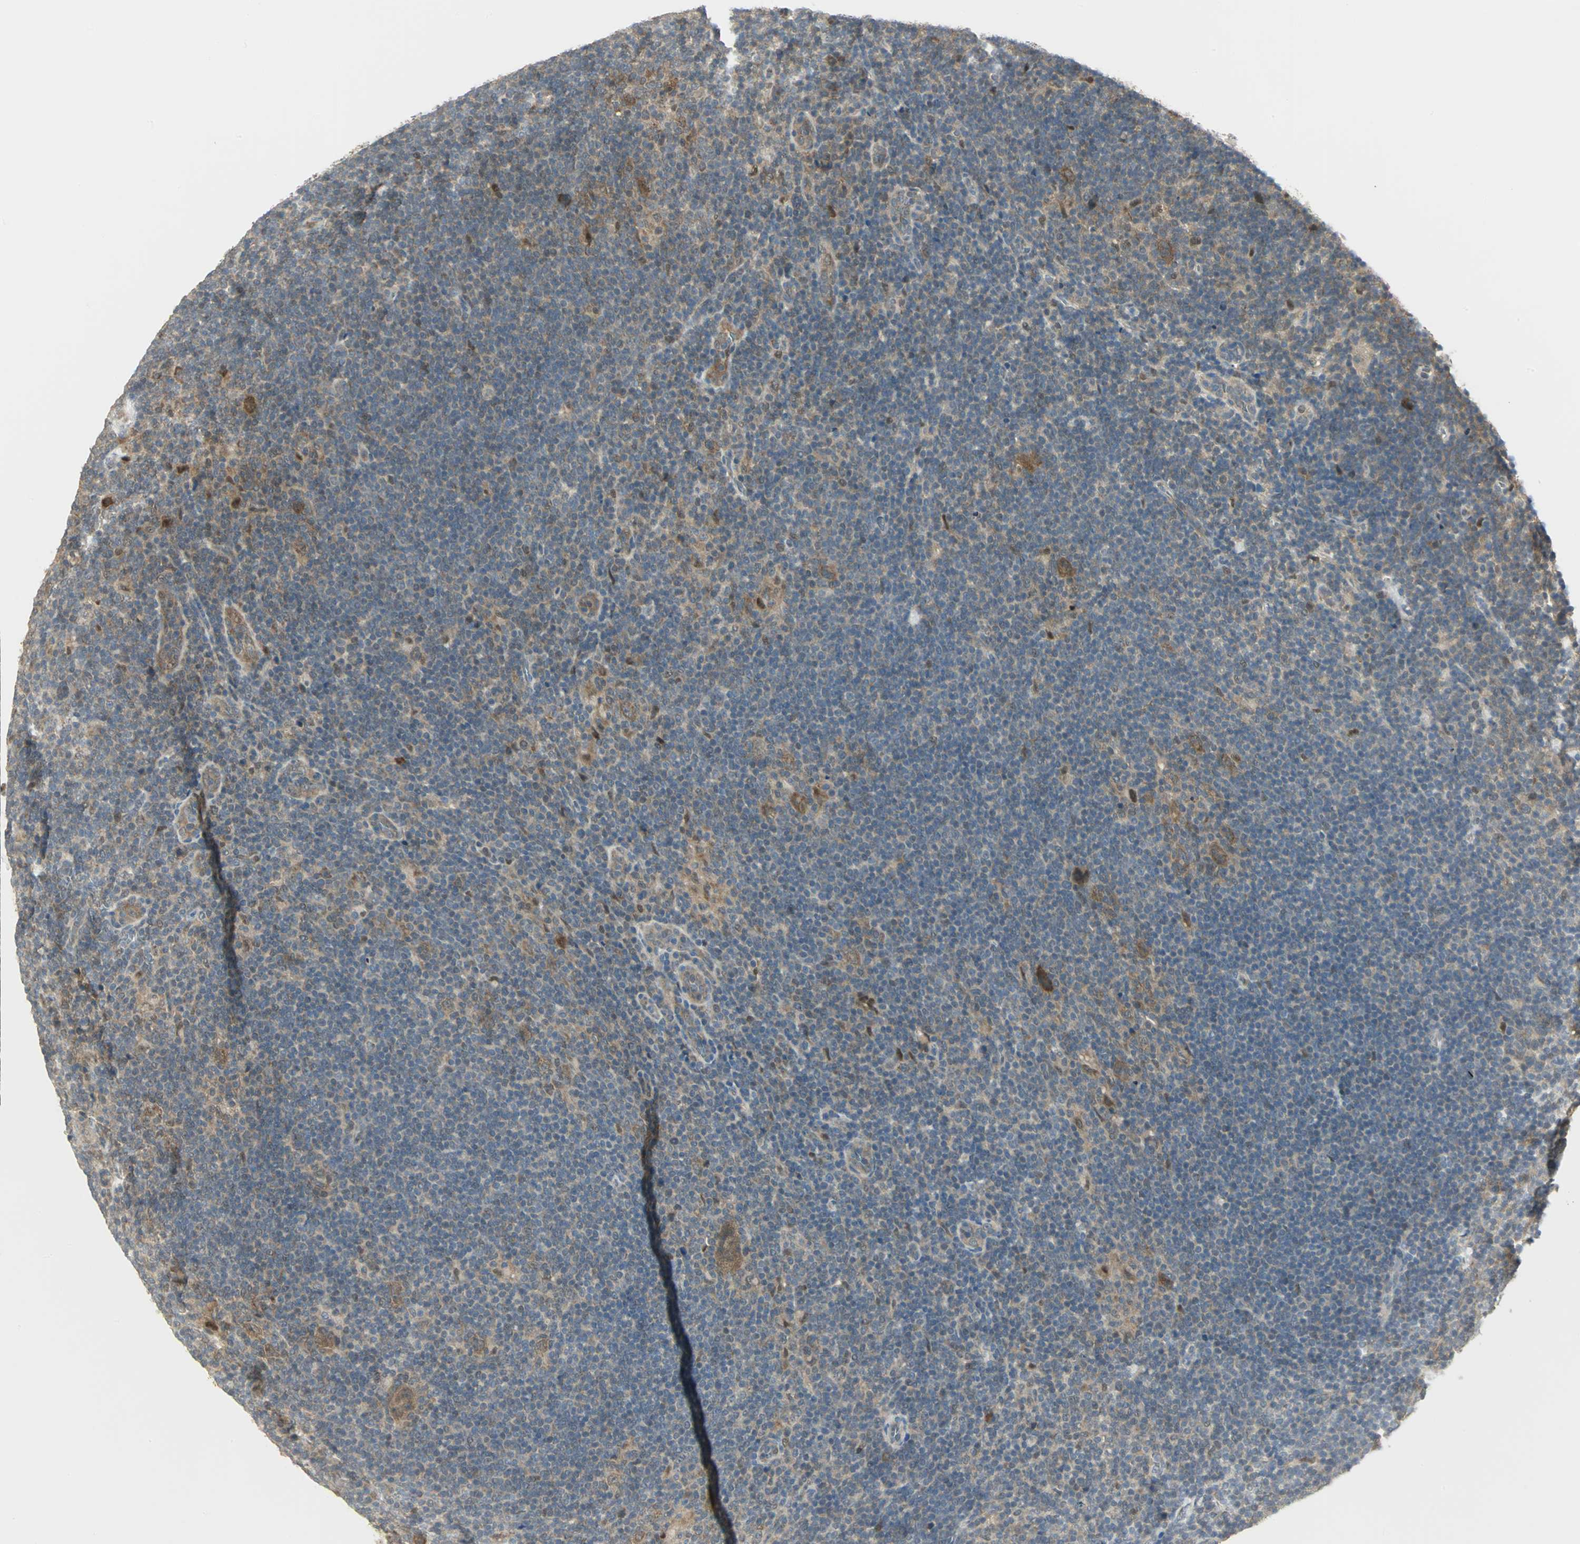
{"staining": {"intensity": "moderate", "quantity": "25%-75%", "location": "cytoplasmic/membranous"}, "tissue": "lymphoma", "cell_type": "Tumor cells", "image_type": "cancer", "snomed": [{"axis": "morphology", "description": "Hodgkin's disease, NOS"}, {"axis": "topography", "description": "Lymph node"}], "caption": "This is an image of immunohistochemistry (IHC) staining of Hodgkin's disease, which shows moderate positivity in the cytoplasmic/membranous of tumor cells.", "gene": "PSMC4", "patient": {"sex": "female", "age": 57}}